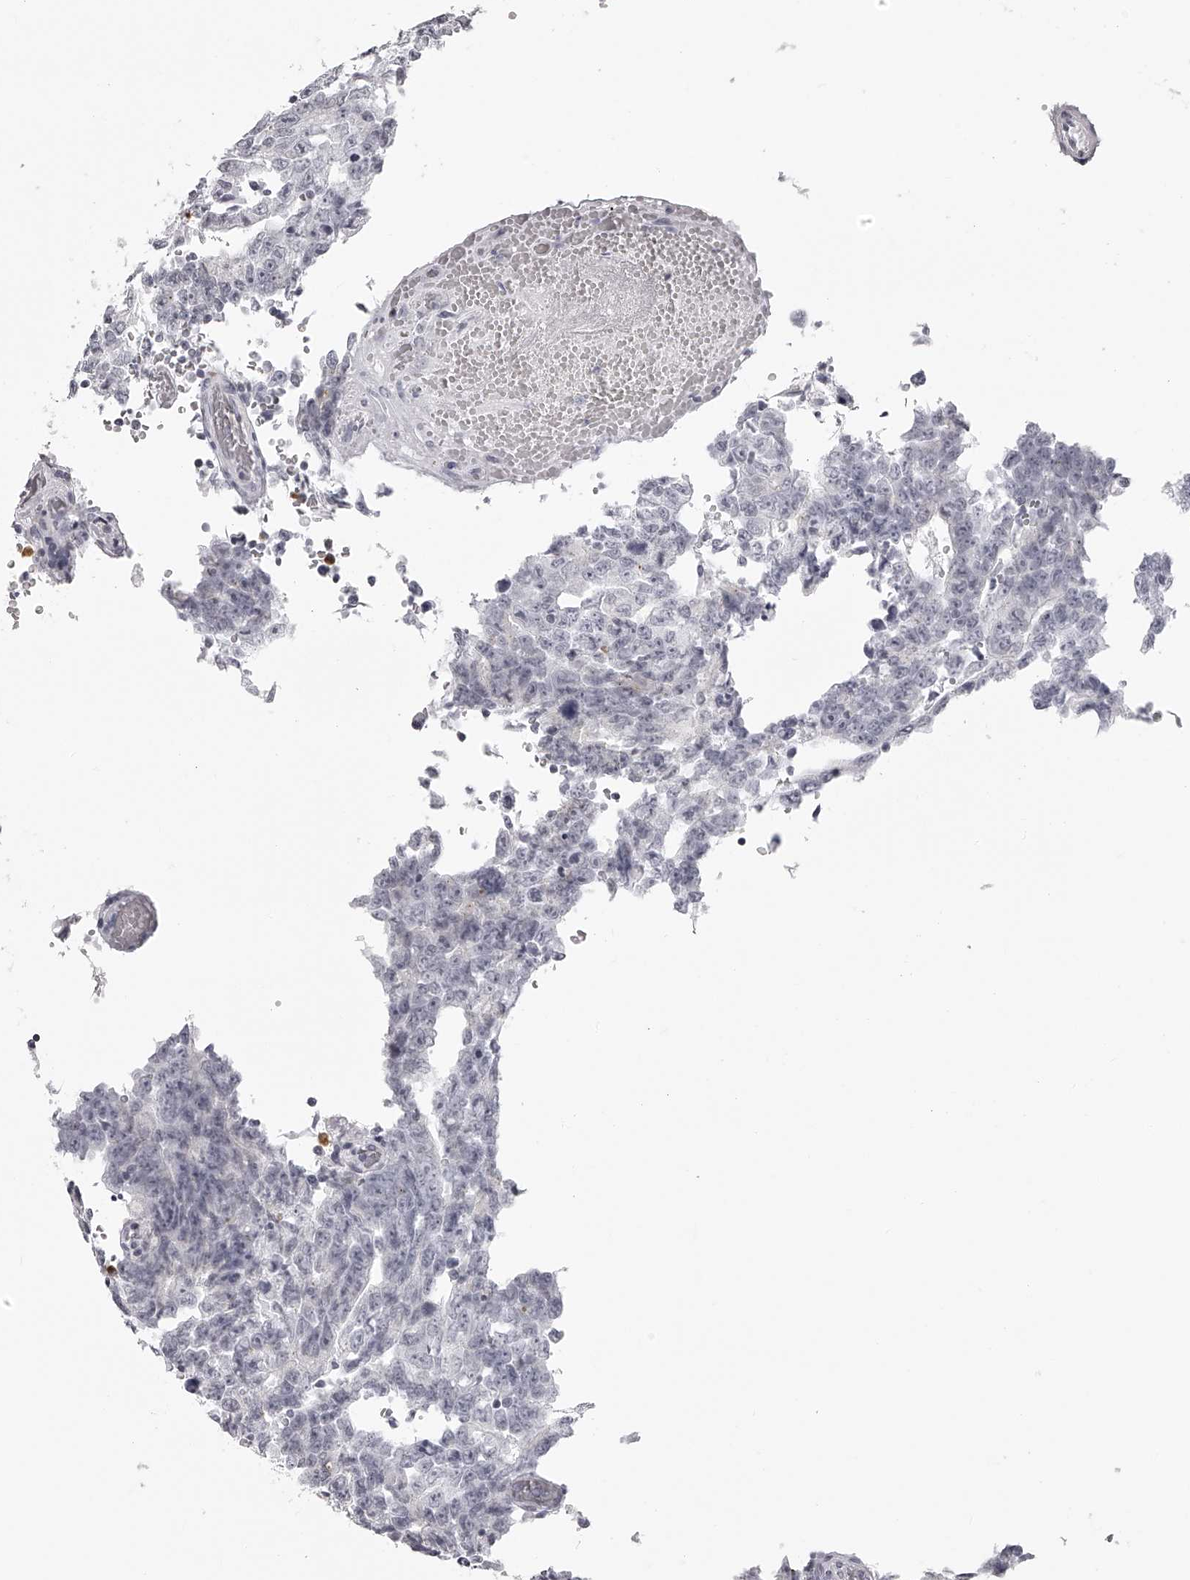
{"staining": {"intensity": "negative", "quantity": "none", "location": "none"}, "tissue": "testis cancer", "cell_type": "Tumor cells", "image_type": "cancer", "snomed": [{"axis": "morphology", "description": "Carcinoma, Embryonal, NOS"}, {"axis": "topography", "description": "Testis"}], "caption": "The photomicrograph displays no significant staining in tumor cells of testis embryonal carcinoma.", "gene": "SEC11C", "patient": {"sex": "male", "age": 26}}